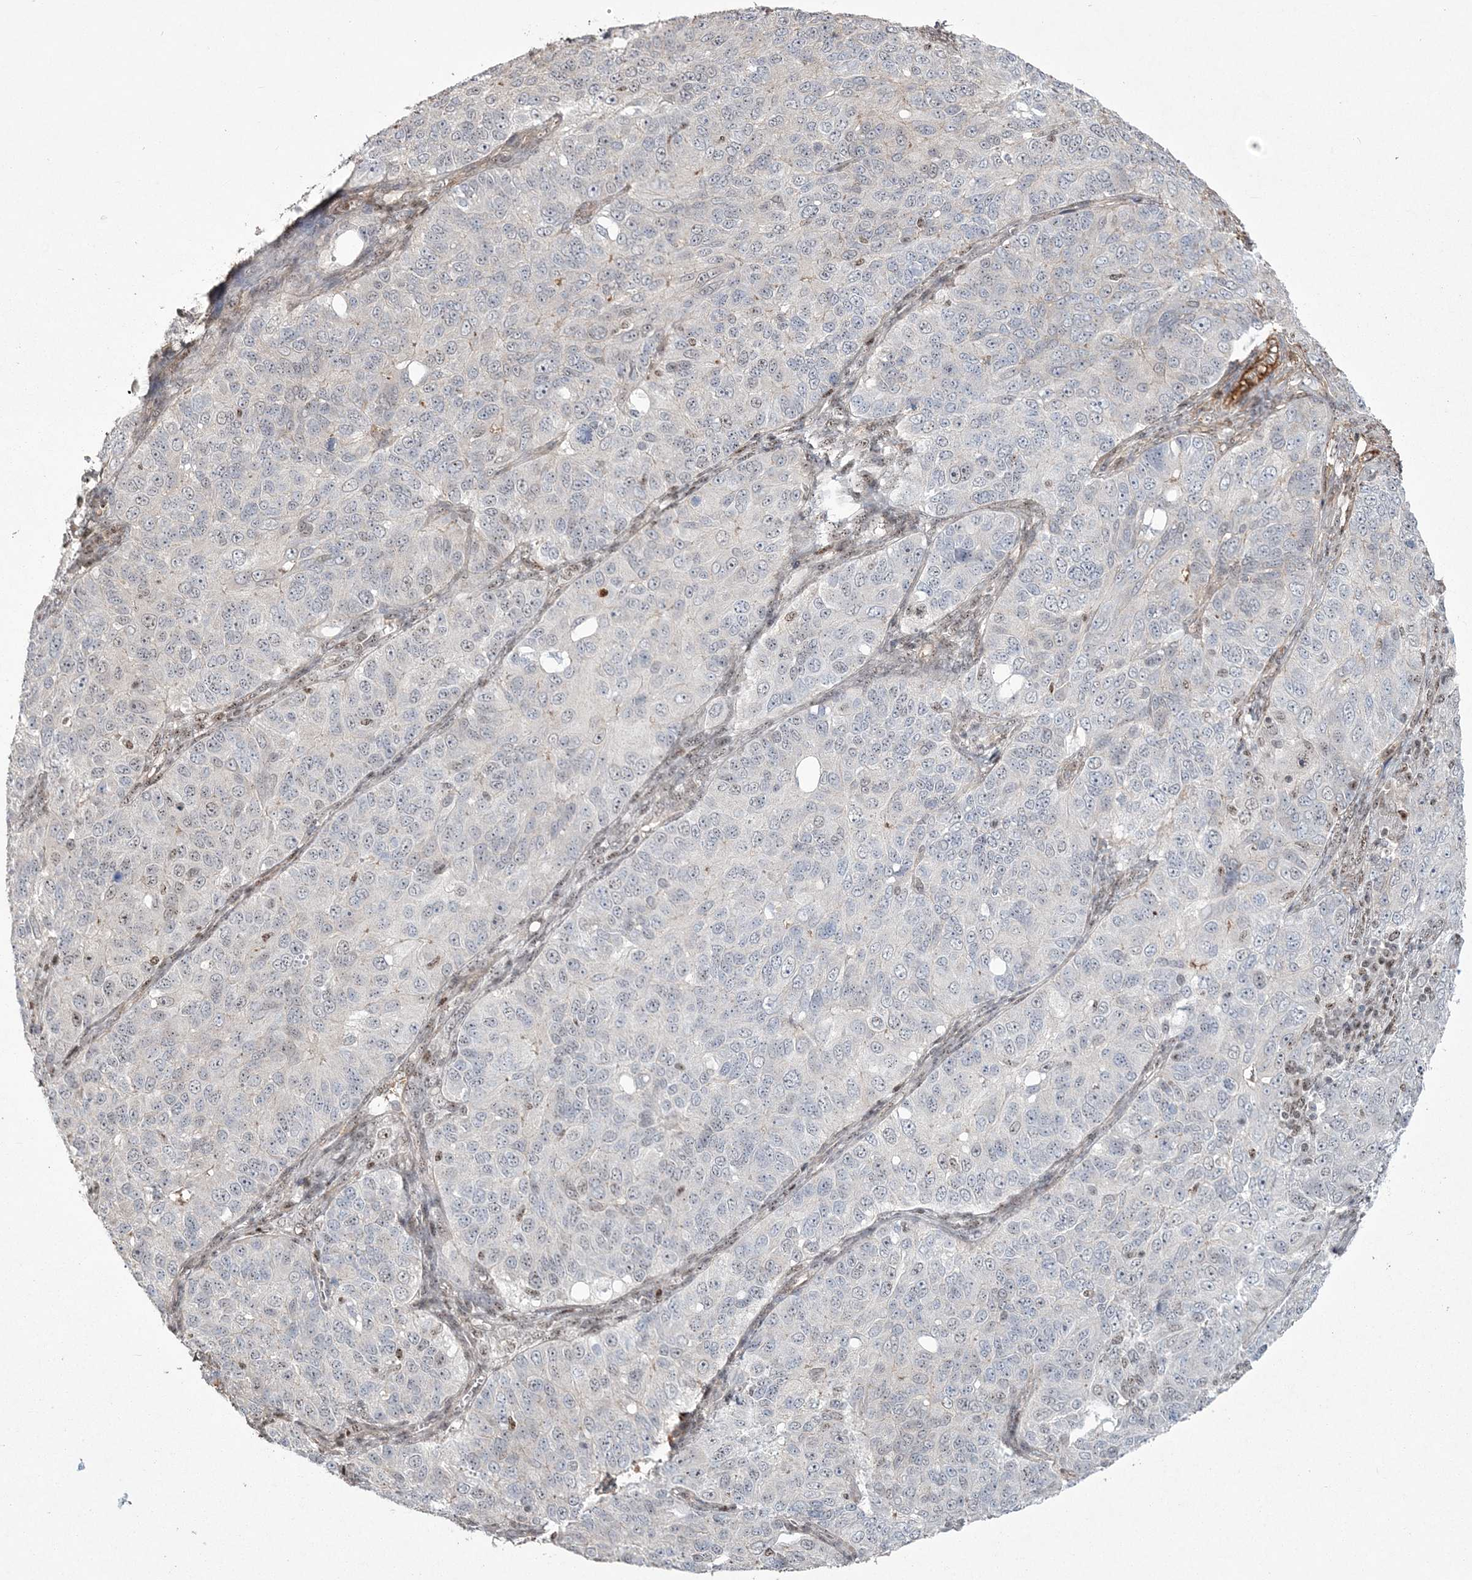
{"staining": {"intensity": "negative", "quantity": "none", "location": "none"}, "tissue": "ovarian cancer", "cell_type": "Tumor cells", "image_type": "cancer", "snomed": [{"axis": "morphology", "description": "Carcinoma, endometroid"}, {"axis": "topography", "description": "Ovary"}], "caption": "The histopathology image displays no staining of tumor cells in ovarian cancer.", "gene": "RBM17", "patient": {"sex": "female", "age": 51}}